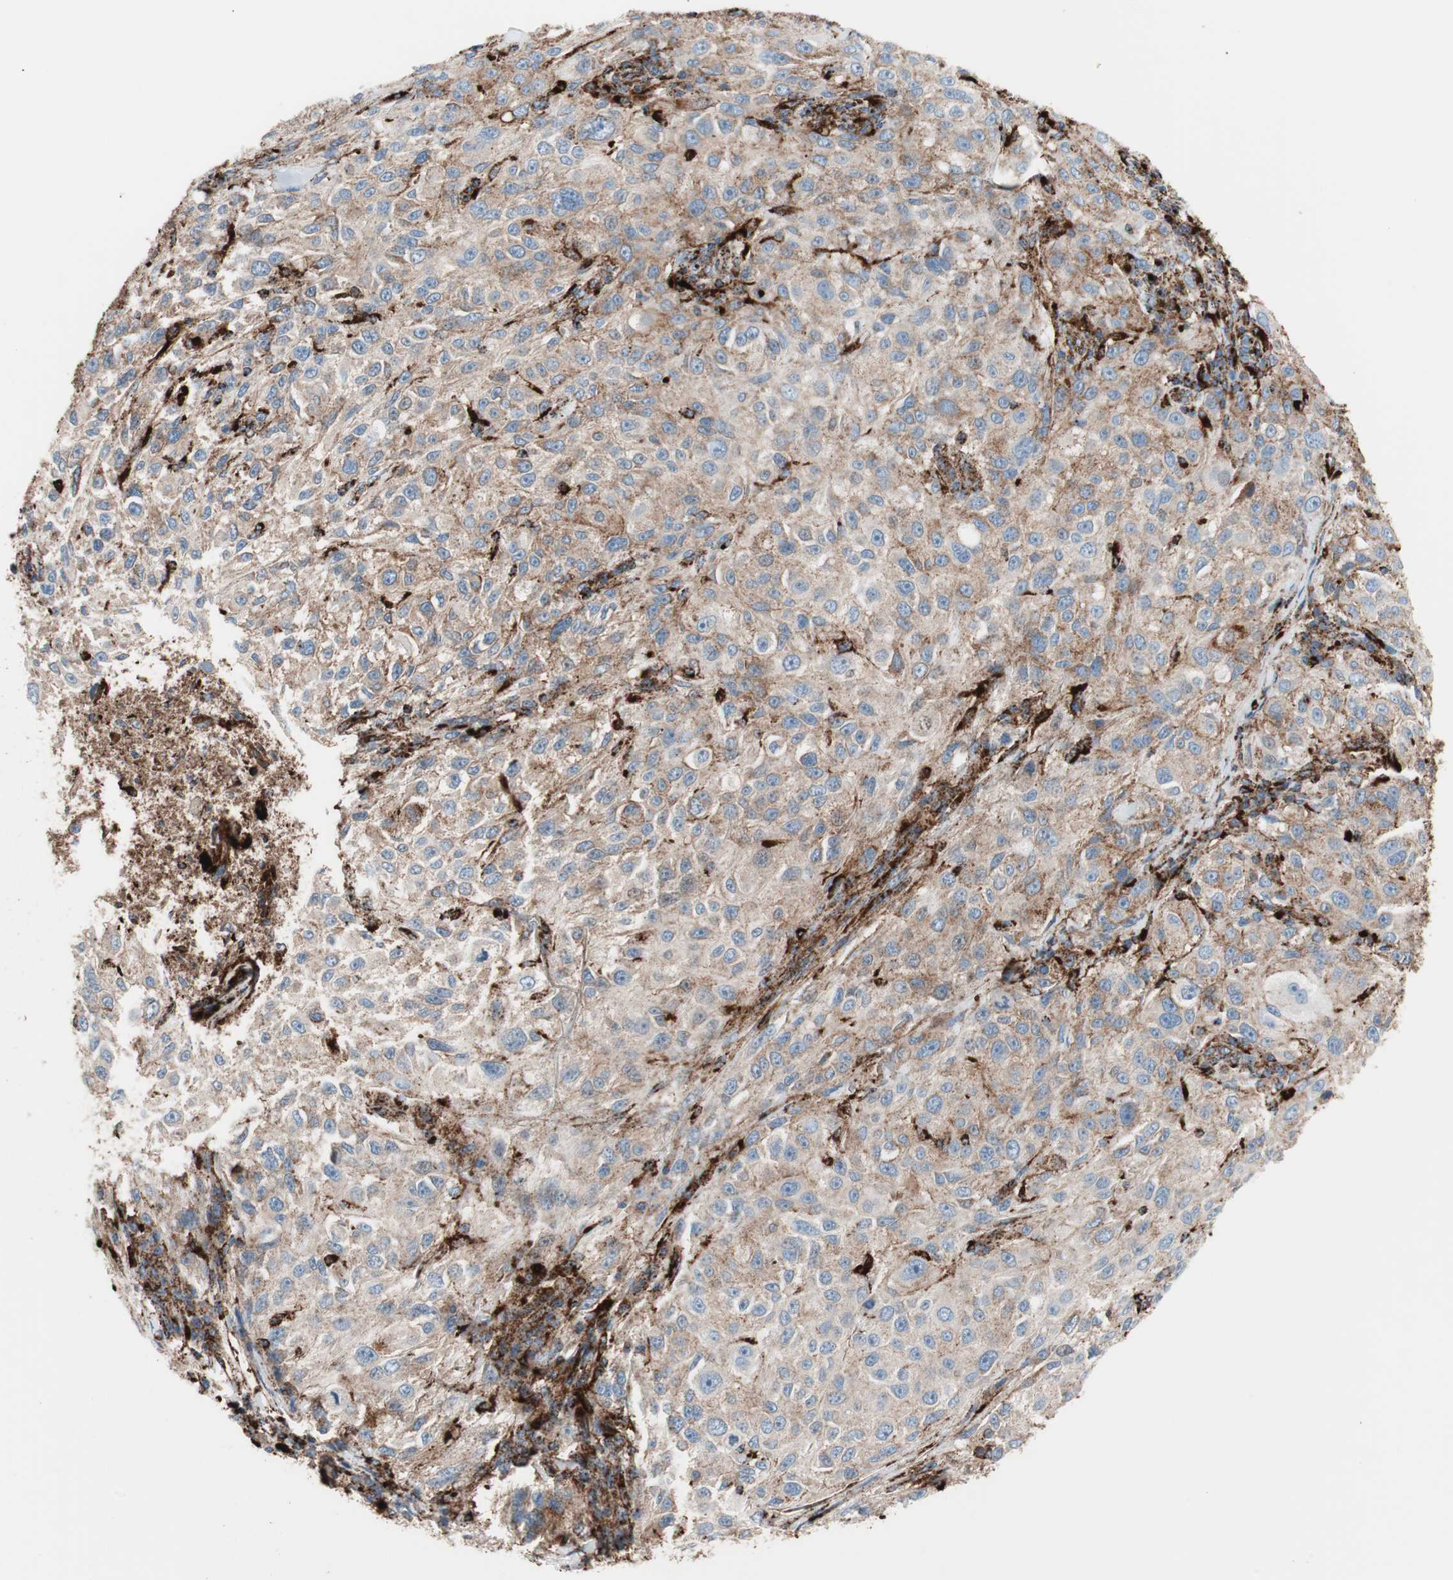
{"staining": {"intensity": "moderate", "quantity": ">75%", "location": "cytoplasmic/membranous"}, "tissue": "melanoma", "cell_type": "Tumor cells", "image_type": "cancer", "snomed": [{"axis": "morphology", "description": "Necrosis, NOS"}, {"axis": "morphology", "description": "Malignant melanoma, NOS"}, {"axis": "topography", "description": "Skin"}], "caption": "This is a photomicrograph of immunohistochemistry staining of melanoma, which shows moderate expression in the cytoplasmic/membranous of tumor cells.", "gene": "LAMP1", "patient": {"sex": "female", "age": 87}}